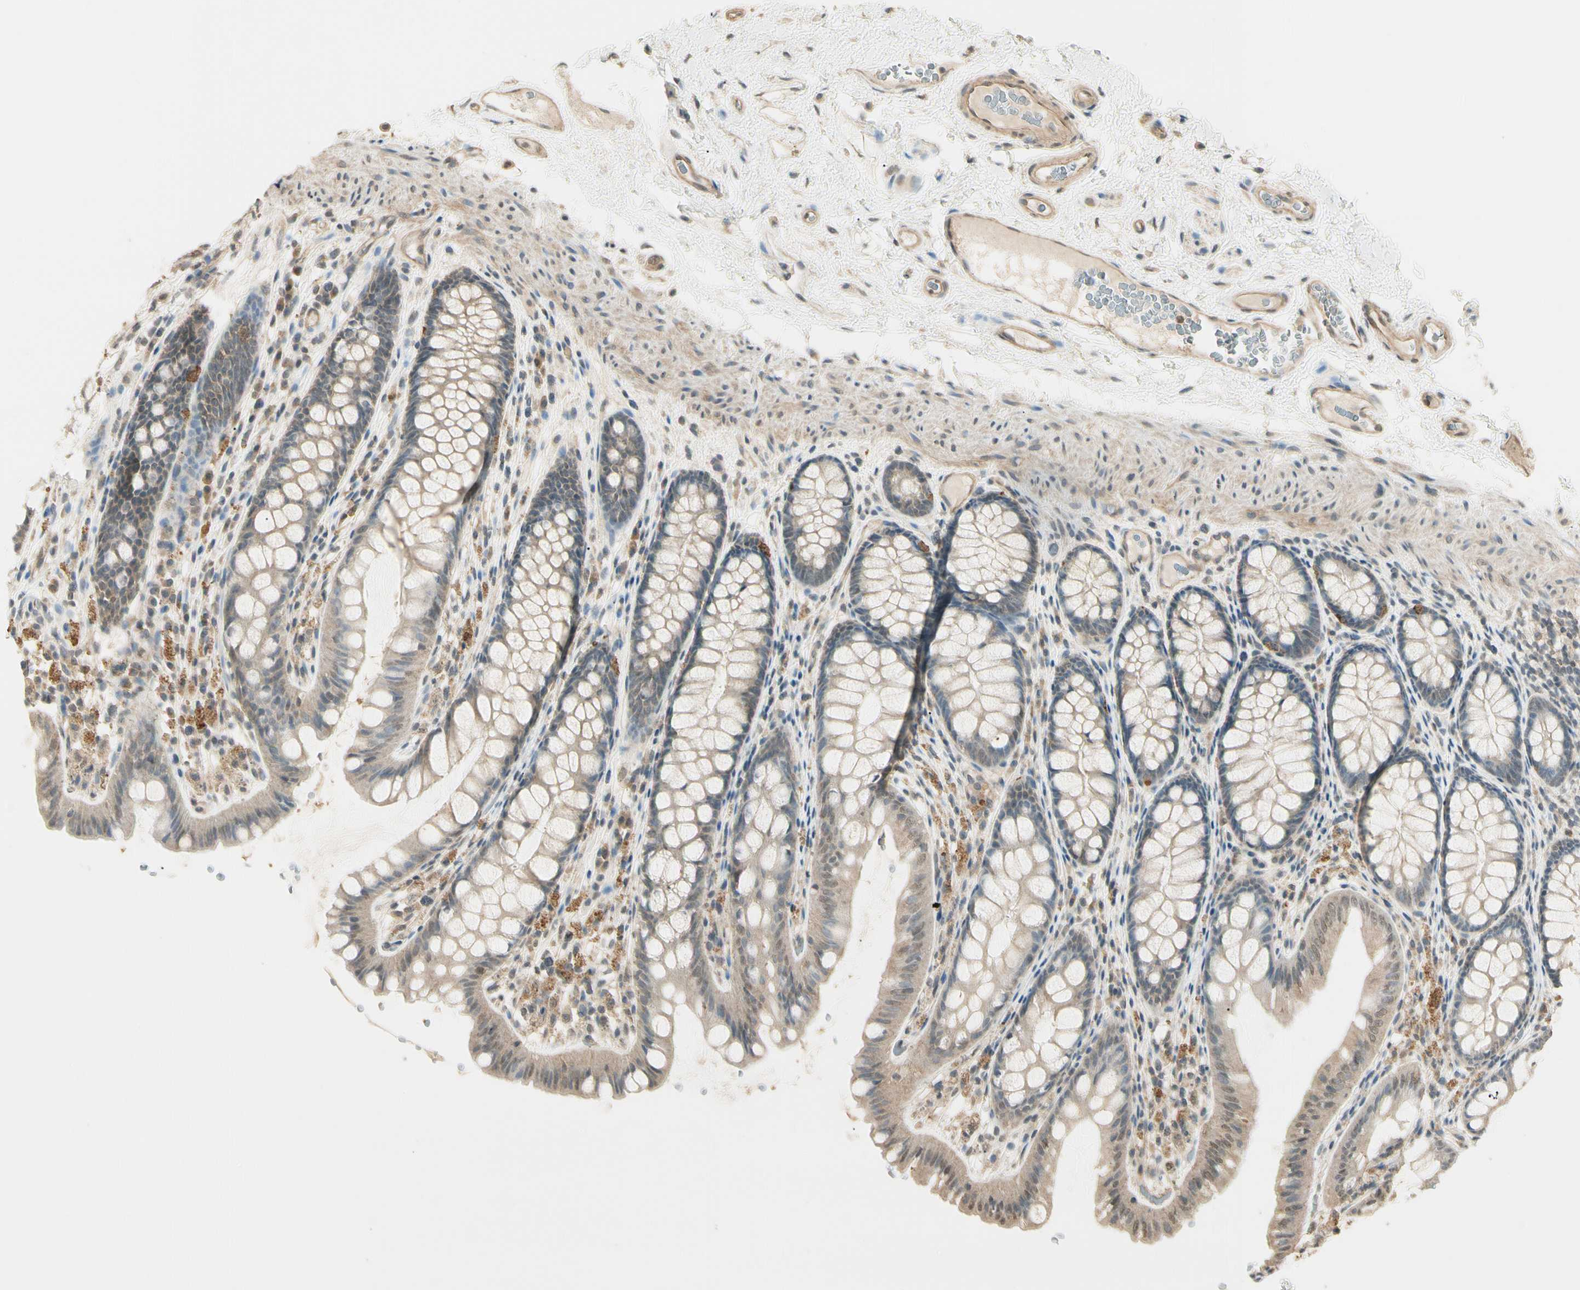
{"staining": {"intensity": "weak", "quantity": ">75%", "location": "cytoplasmic/membranous"}, "tissue": "colon", "cell_type": "Endothelial cells", "image_type": "normal", "snomed": [{"axis": "morphology", "description": "Normal tissue, NOS"}, {"axis": "topography", "description": "Colon"}], "caption": "Immunohistochemical staining of benign colon demonstrates >75% levels of weak cytoplasmic/membranous protein positivity in approximately >75% of endothelial cells. The staining is performed using DAB (3,3'-diaminobenzidine) brown chromogen to label protein expression. The nuclei are counter-stained blue using hematoxylin.", "gene": "SGCA", "patient": {"sex": "female", "age": 55}}